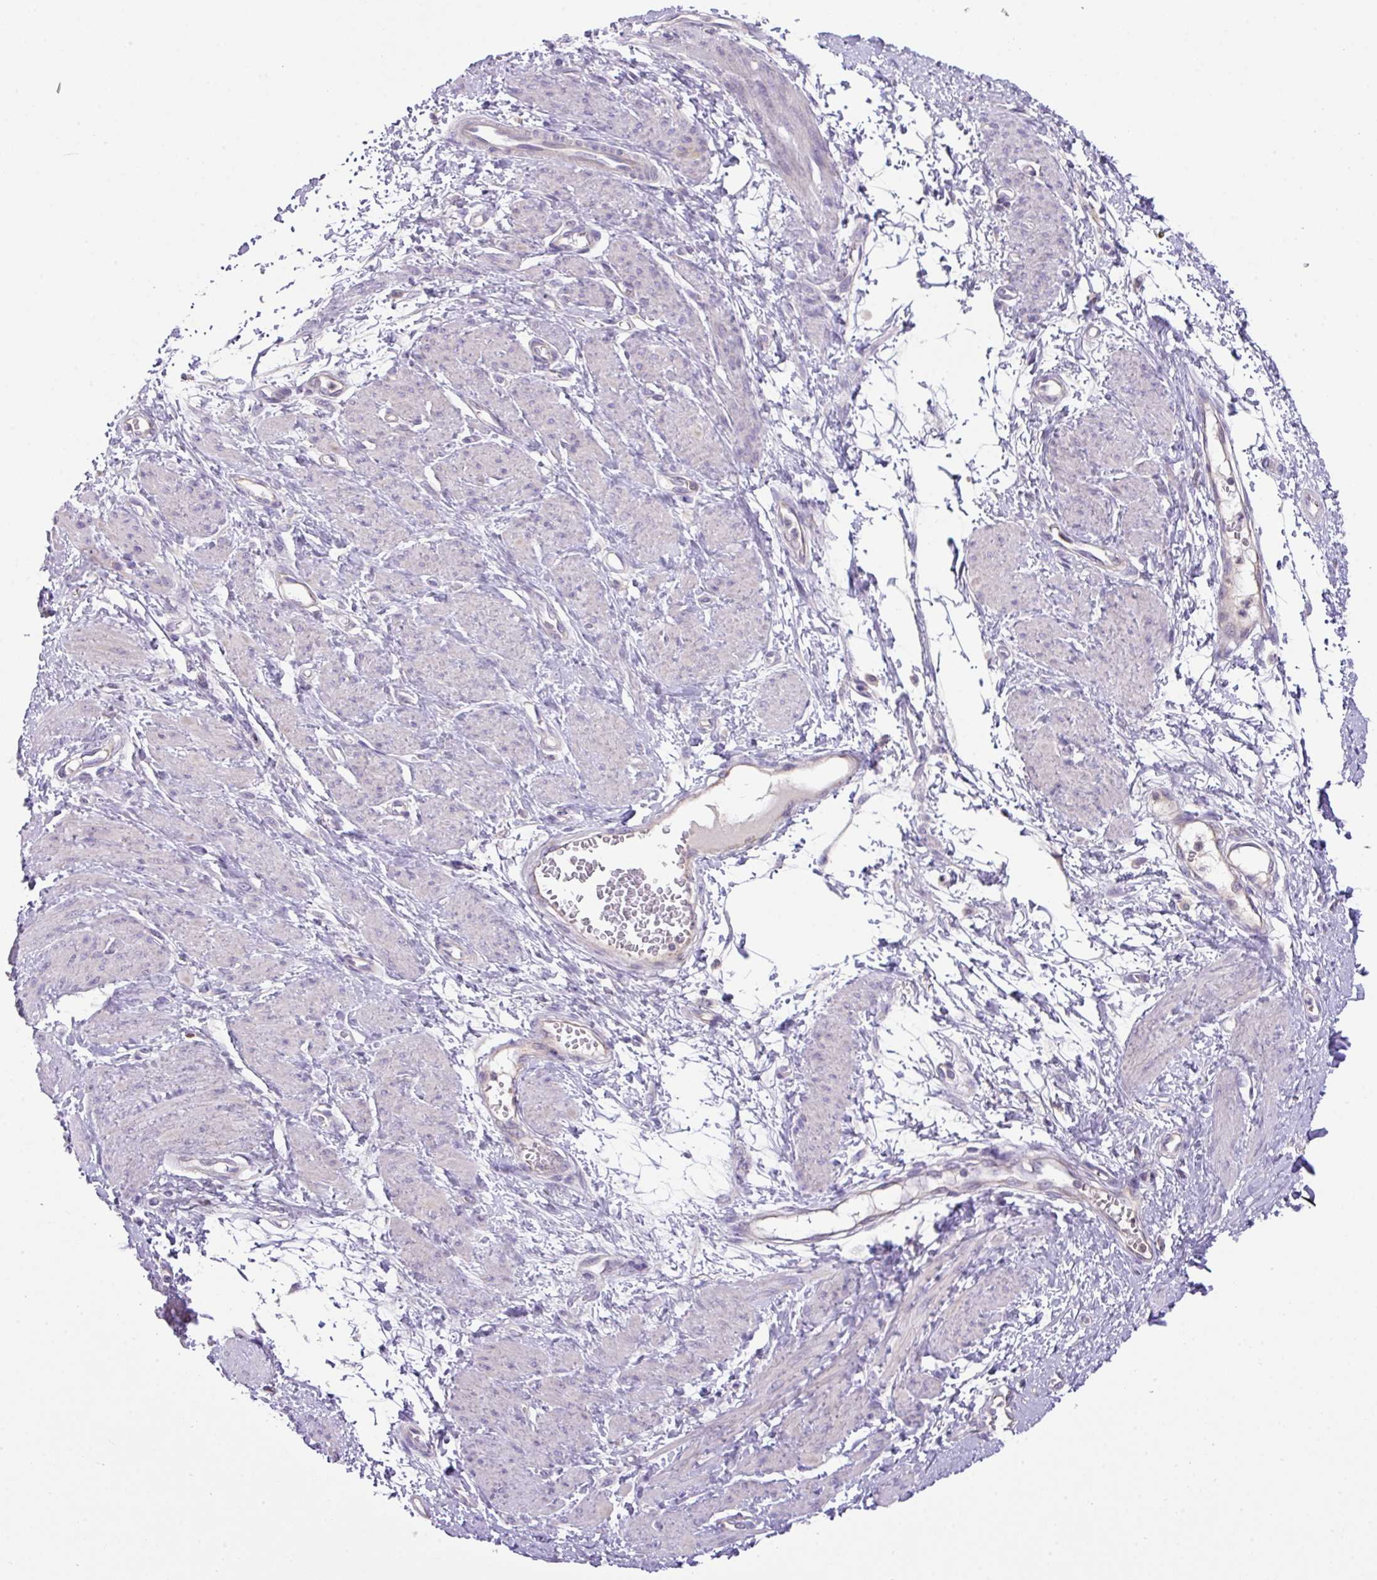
{"staining": {"intensity": "negative", "quantity": "none", "location": "none"}, "tissue": "smooth muscle", "cell_type": "Smooth muscle cells", "image_type": "normal", "snomed": [{"axis": "morphology", "description": "Normal tissue, NOS"}, {"axis": "topography", "description": "Smooth muscle"}, {"axis": "topography", "description": "Uterus"}], "caption": "Smooth muscle stained for a protein using immunohistochemistry (IHC) exhibits no expression smooth muscle cells.", "gene": "ZNF394", "patient": {"sex": "female", "age": 39}}